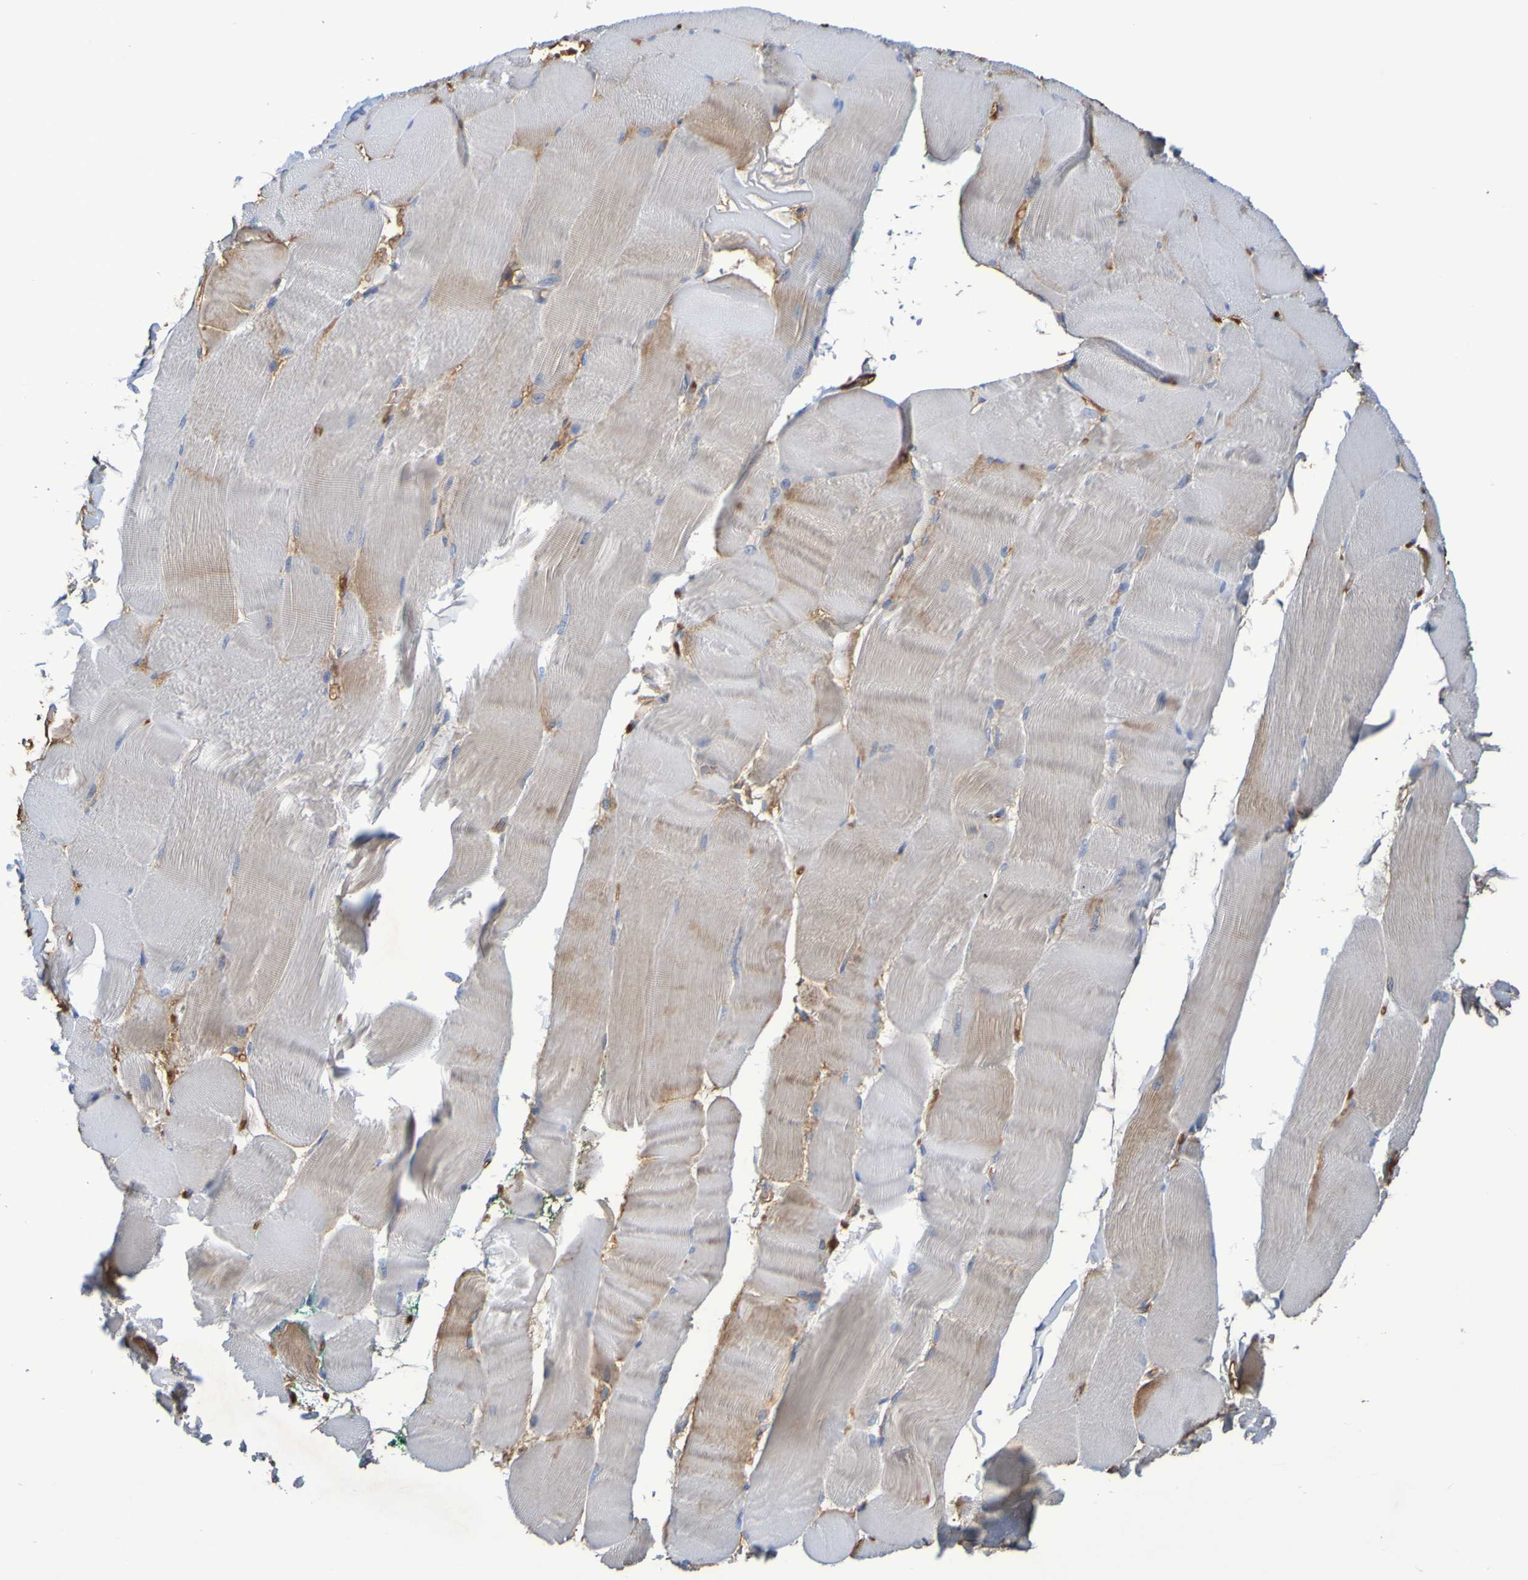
{"staining": {"intensity": "moderate", "quantity": "<25%", "location": "cytoplasmic/membranous"}, "tissue": "skeletal muscle", "cell_type": "Myocytes", "image_type": "normal", "snomed": [{"axis": "morphology", "description": "Normal tissue, NOS"}, {"axis": "morphology", "description": "Squamous cell carcinoma, NOS"}, {"axis": "topography", "description": "Skeletal muscle"}], "caption": "A high-resolution micrograph shows immunohistochemistry staining of normal skeletal muscle, which reveals moderate cytoplasmic/membranous staining in approximately <25% of myocytes.", "gene": "GAB3", "patient": {"sex": "male", "age": 51}}